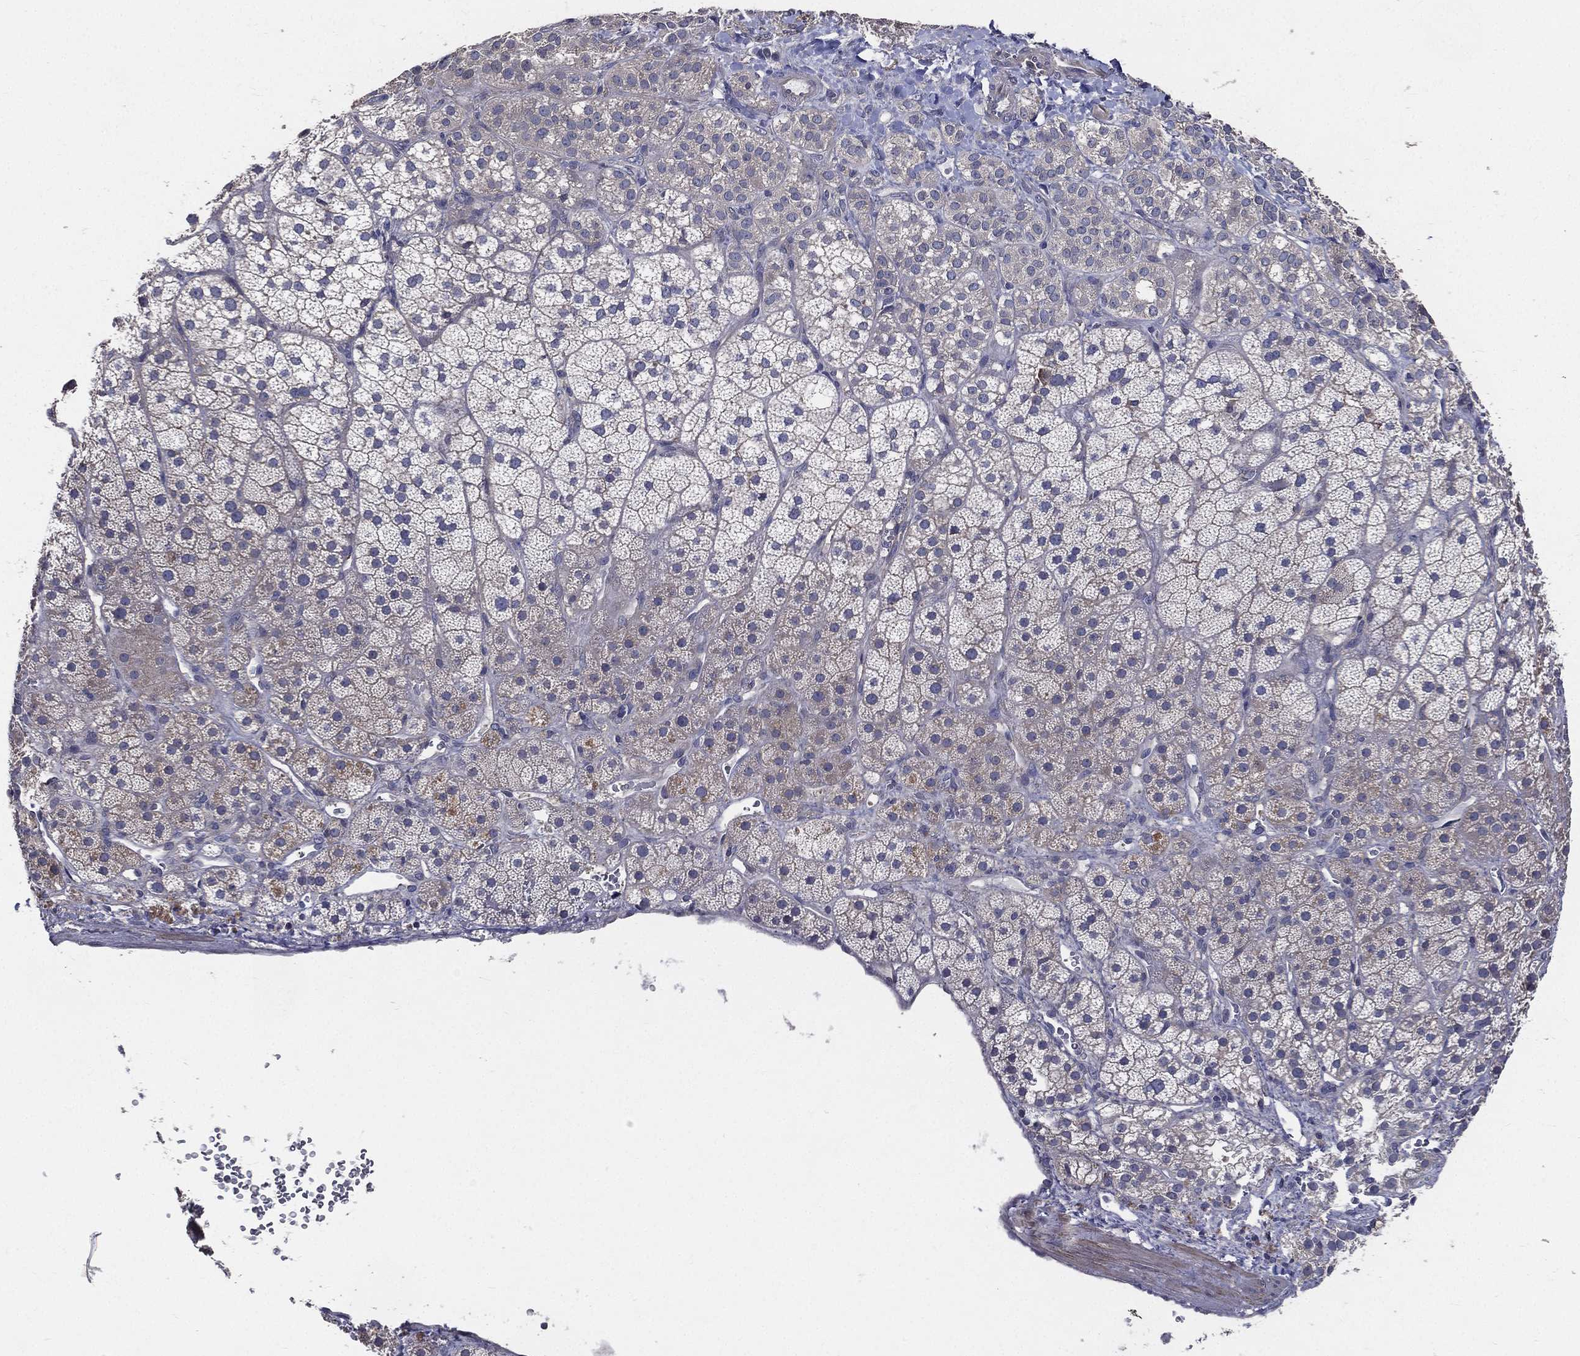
{"staining": {"intensity": "weak", "quantity": "<25%", "location": "cytoplasmic/membranous"}, "tissue": "adrenal gland", "cell_type": "Glandular cells", "image_type": "normal", "snomed": [{"axis": "morphology", "description": "Normal tissue, NOS"}, {"axis": "topography", "description": "Adrenal gland"}], "caption": "IHC histopathology image of unremarkable human adrenal gland stained for a protein (brown), which displays no positivity in glandular cells. (DAB (3,3'-diaminobenzidine) immunohistochemistry, high magnification).", "gene": "SERPINB2", "patient": {"sex": "male", "age": 57}}